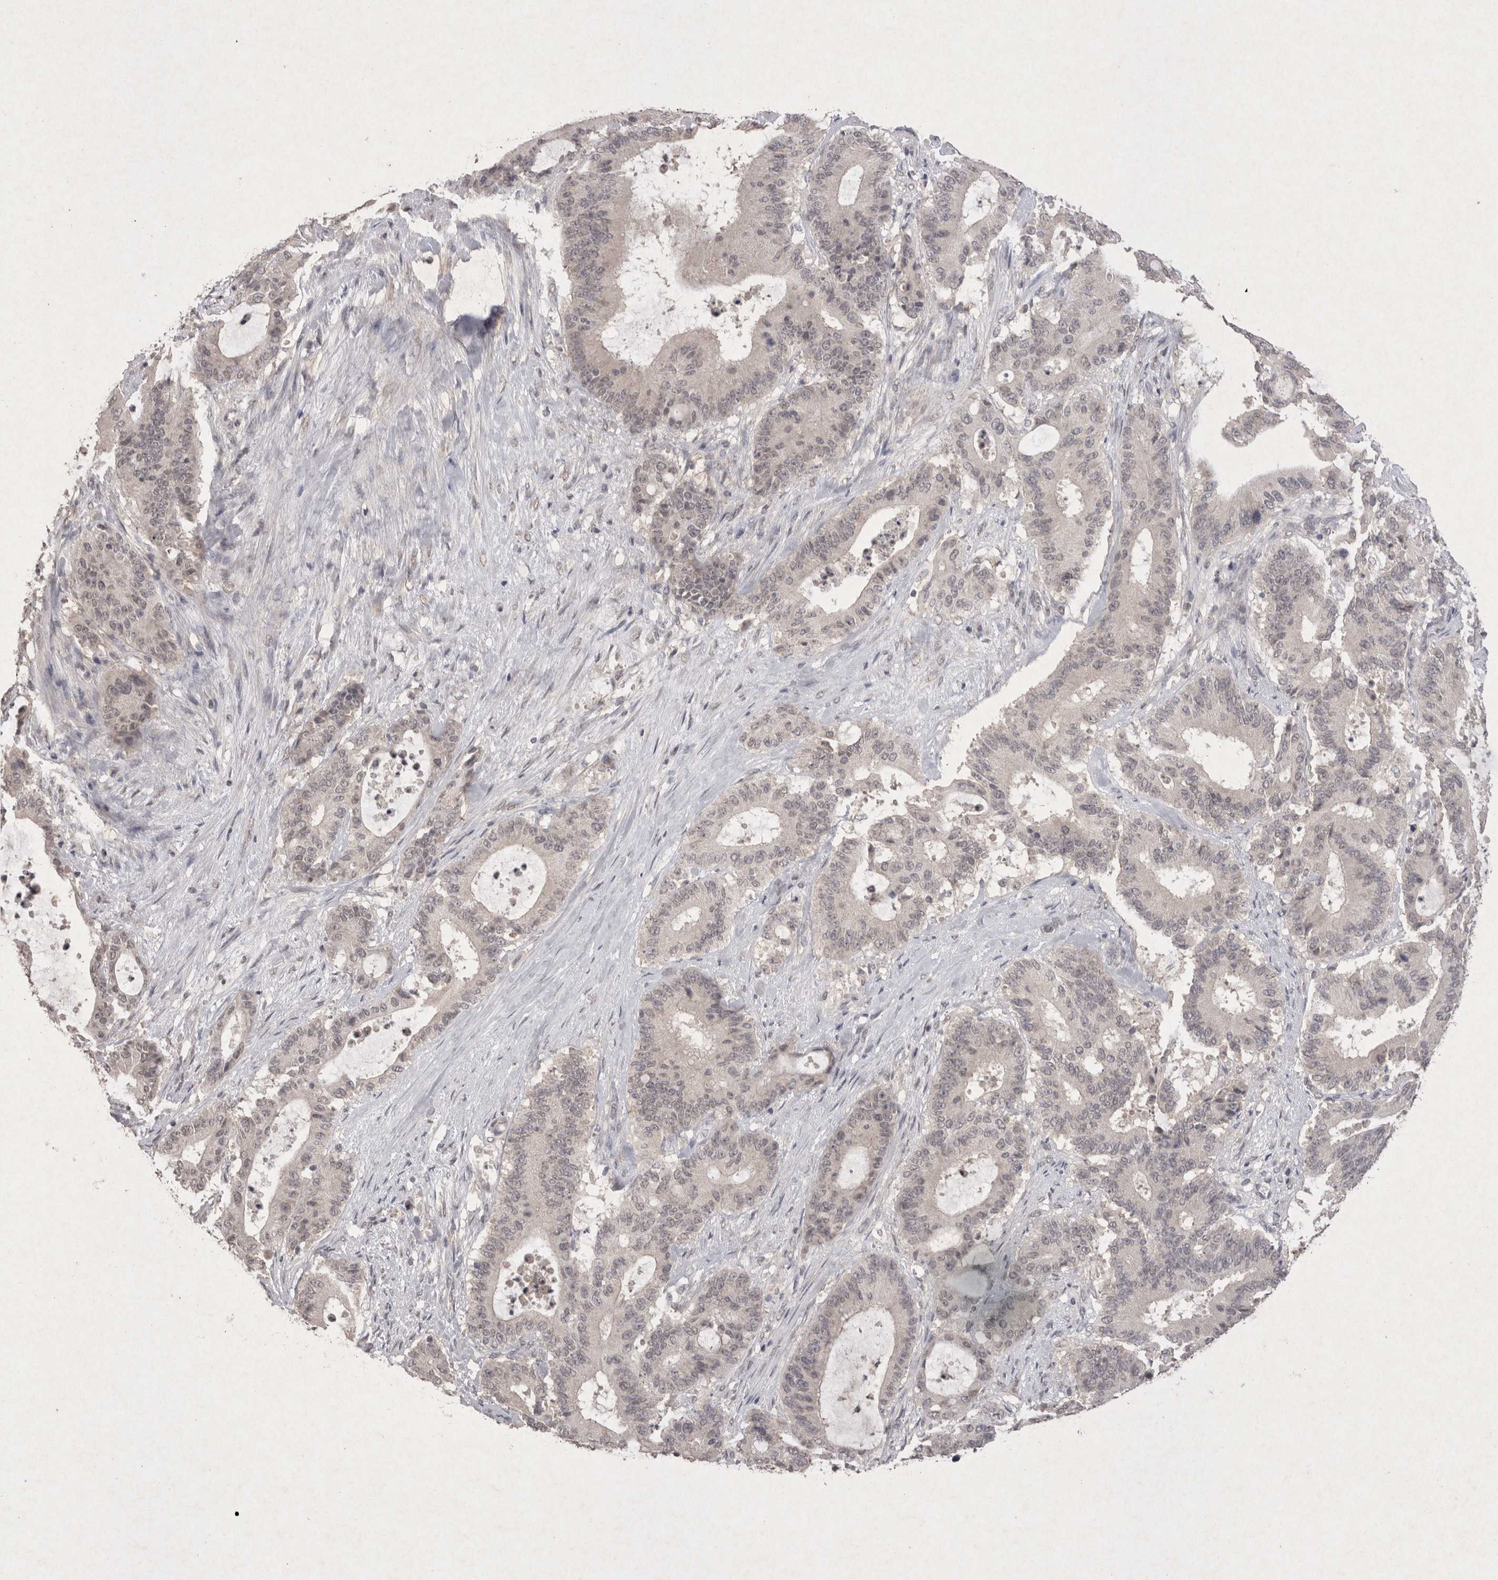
{"staining": {"intensity": "negative", "quantity": "none", "location": "none"}, "tissue": "liver cancer", "cell_type": "Tumor cells", "image_type": "cancer", "snomed": [{"axis": "morphology", "description": "Cholangiocarcinoma"}, {"axis": "topography", "description": "Liver"}], "caption": "Immunohistochemistry (IHC) of human liver cancer (cholangiocarcinoma) exhibits no positivity in tumor cells.", "gene": "LYVE1", "patient": {"sex": "female", "age": 73}}